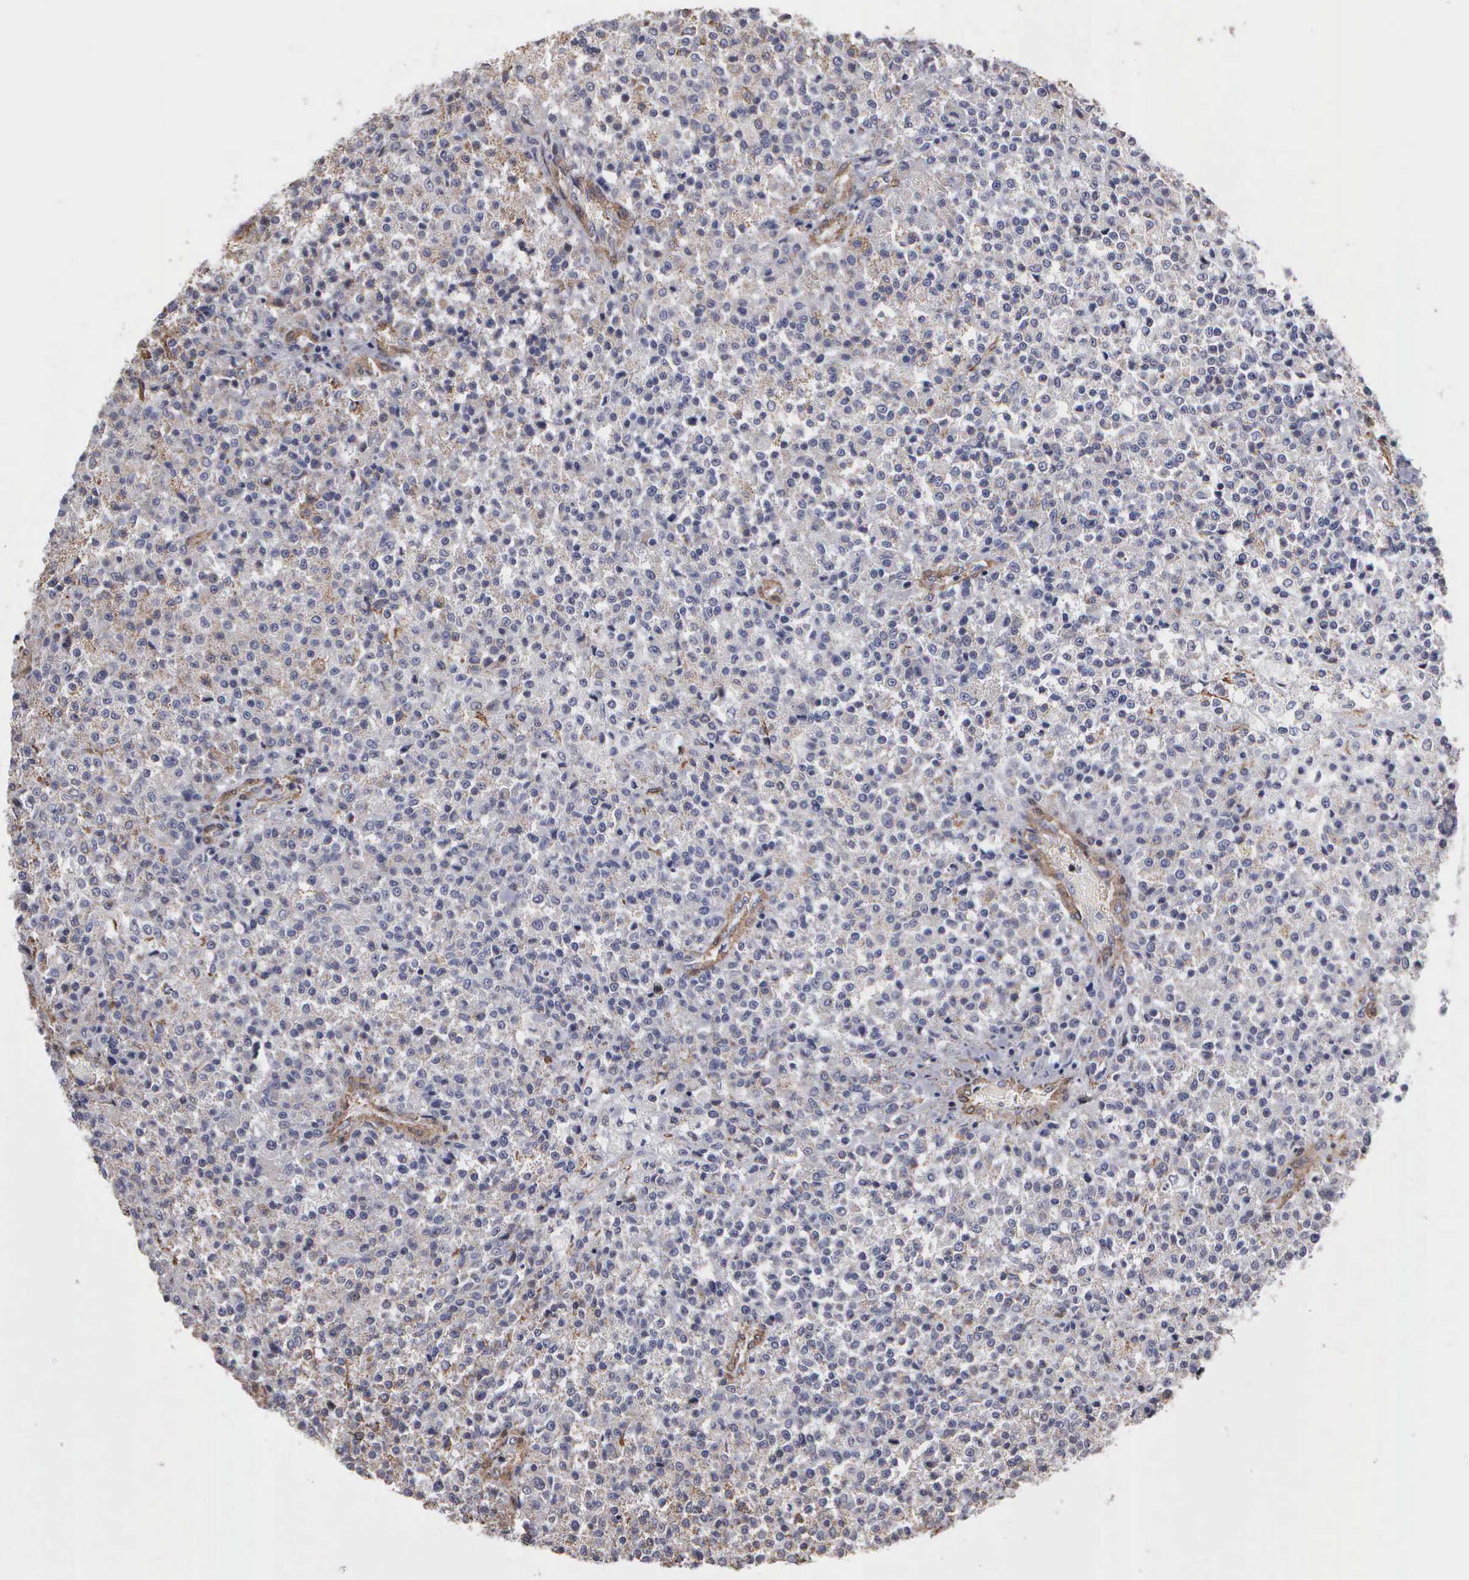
{"staining": {"intensity": "weak", "quantity": "<25%", "location": "cytoplasmic/membranous"}, "tissue": "testis cancer", "cell_type": "Tumor cells", "image_type": "cancer", "snomed": [{"axis": "morphology", "description": "Seminoma, NOS"}, {"axis": "topography", "description": "Testis"}], "caption": "Testis seminoma stained for a protein using immunohistochemistry shows no staining tumor cells.", "gene": "NGDN", "patient": {"sex": "male", "age": 59}}